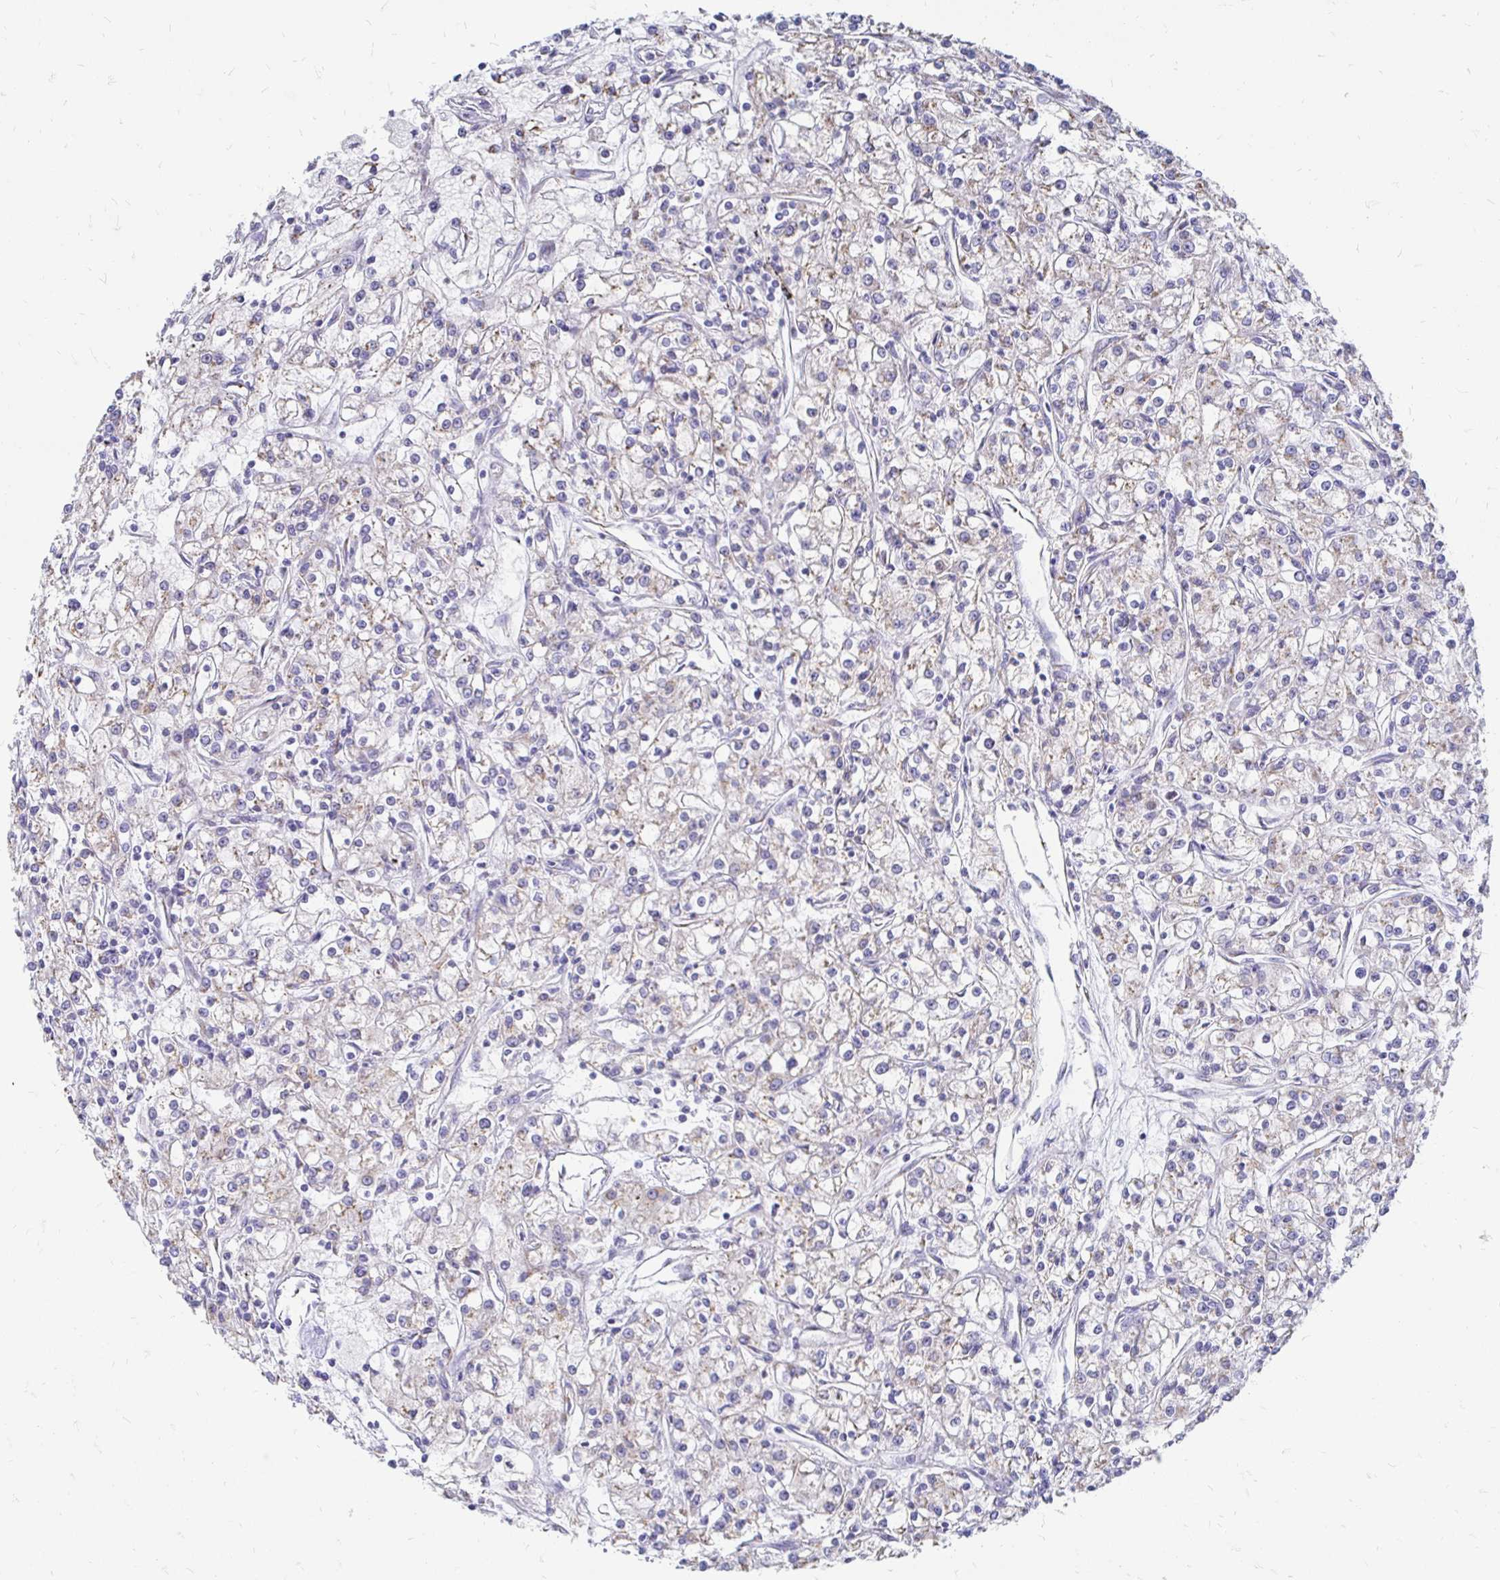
{"staining": {"intensity": "weak", "quantity": "<25%", "location": "cytoplasmic/membranous"}, "tissue": "renal cancer", "cell_type": "Tumor cells", "image_type": "cancer", "snomed": [{"axis": "morphology", "description": "Adenocarcinoma, NOS"}, {"axis": "topography", "description": "Kidney"}], "caption": "IHC micrograph of adenocarcinoma (renal) stained for a protein (brown), which exhibits no expression in tumor cells.", "gene": "PAGE4", "patient": {"sex": "female", "age": 59}}